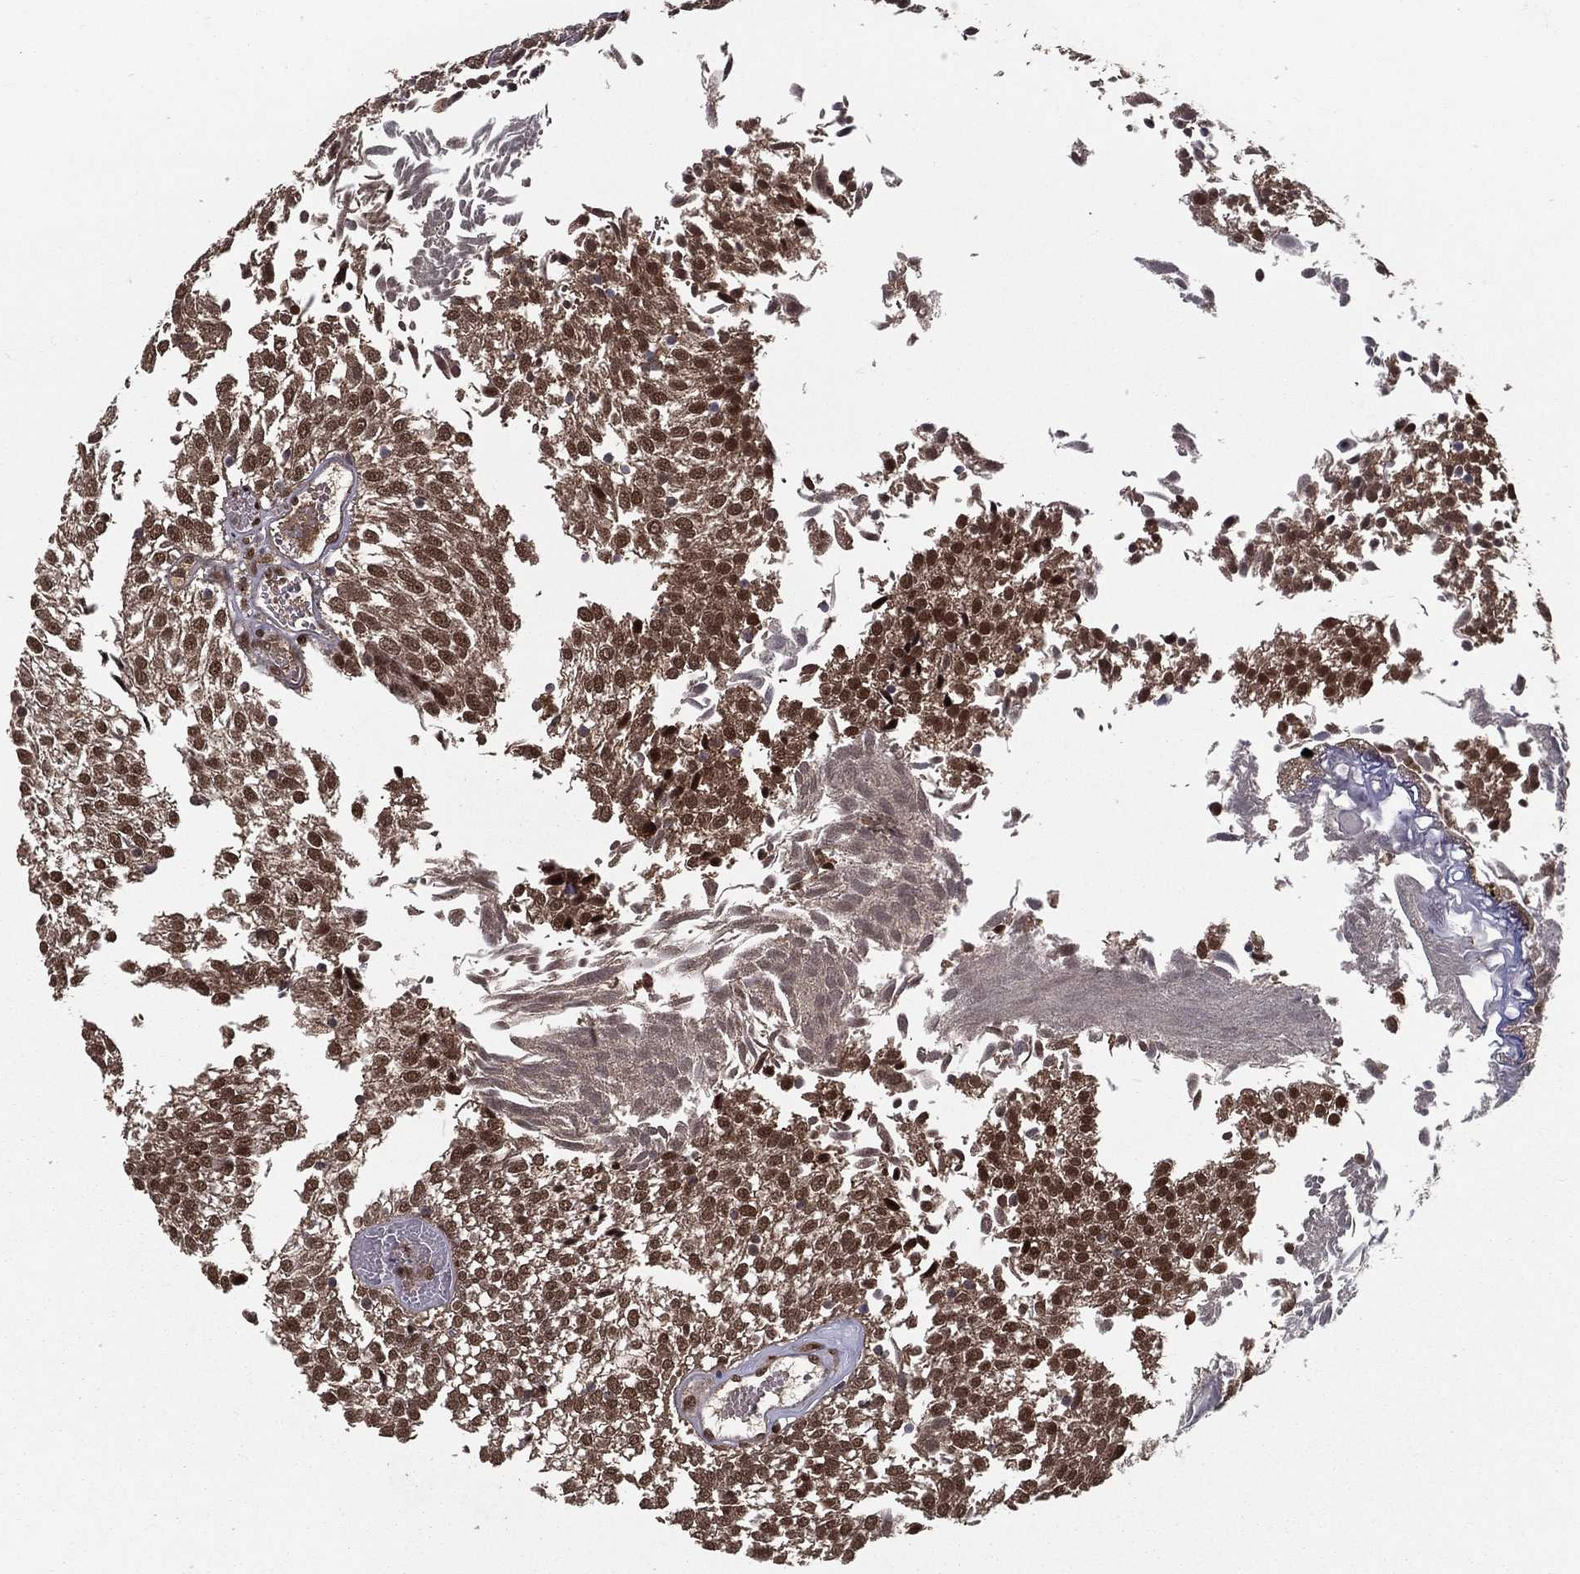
{"staining": {"intensity": "moderate", "quantity": ">75%", "location": "cytoplasmic/membranous,nuclear"}, "tissue": "urothelial cancer", "cell_type": "Tumor cells", "image_type": "cancer", "snomed": [{"axis": "morphology", "description": "Urothelial carcinoma, Low grade"}, {"axis": "topography", "description": "Urinary bladder"}], "caption": "Urothelial cancer stained for a protein (brown) exhibits moderate cytoplasmic/membranous and nuclear positive positivity in about >75% of tumor cells.", "gene": "CARM1", "patient": {"sex": "male", "age": 52}}